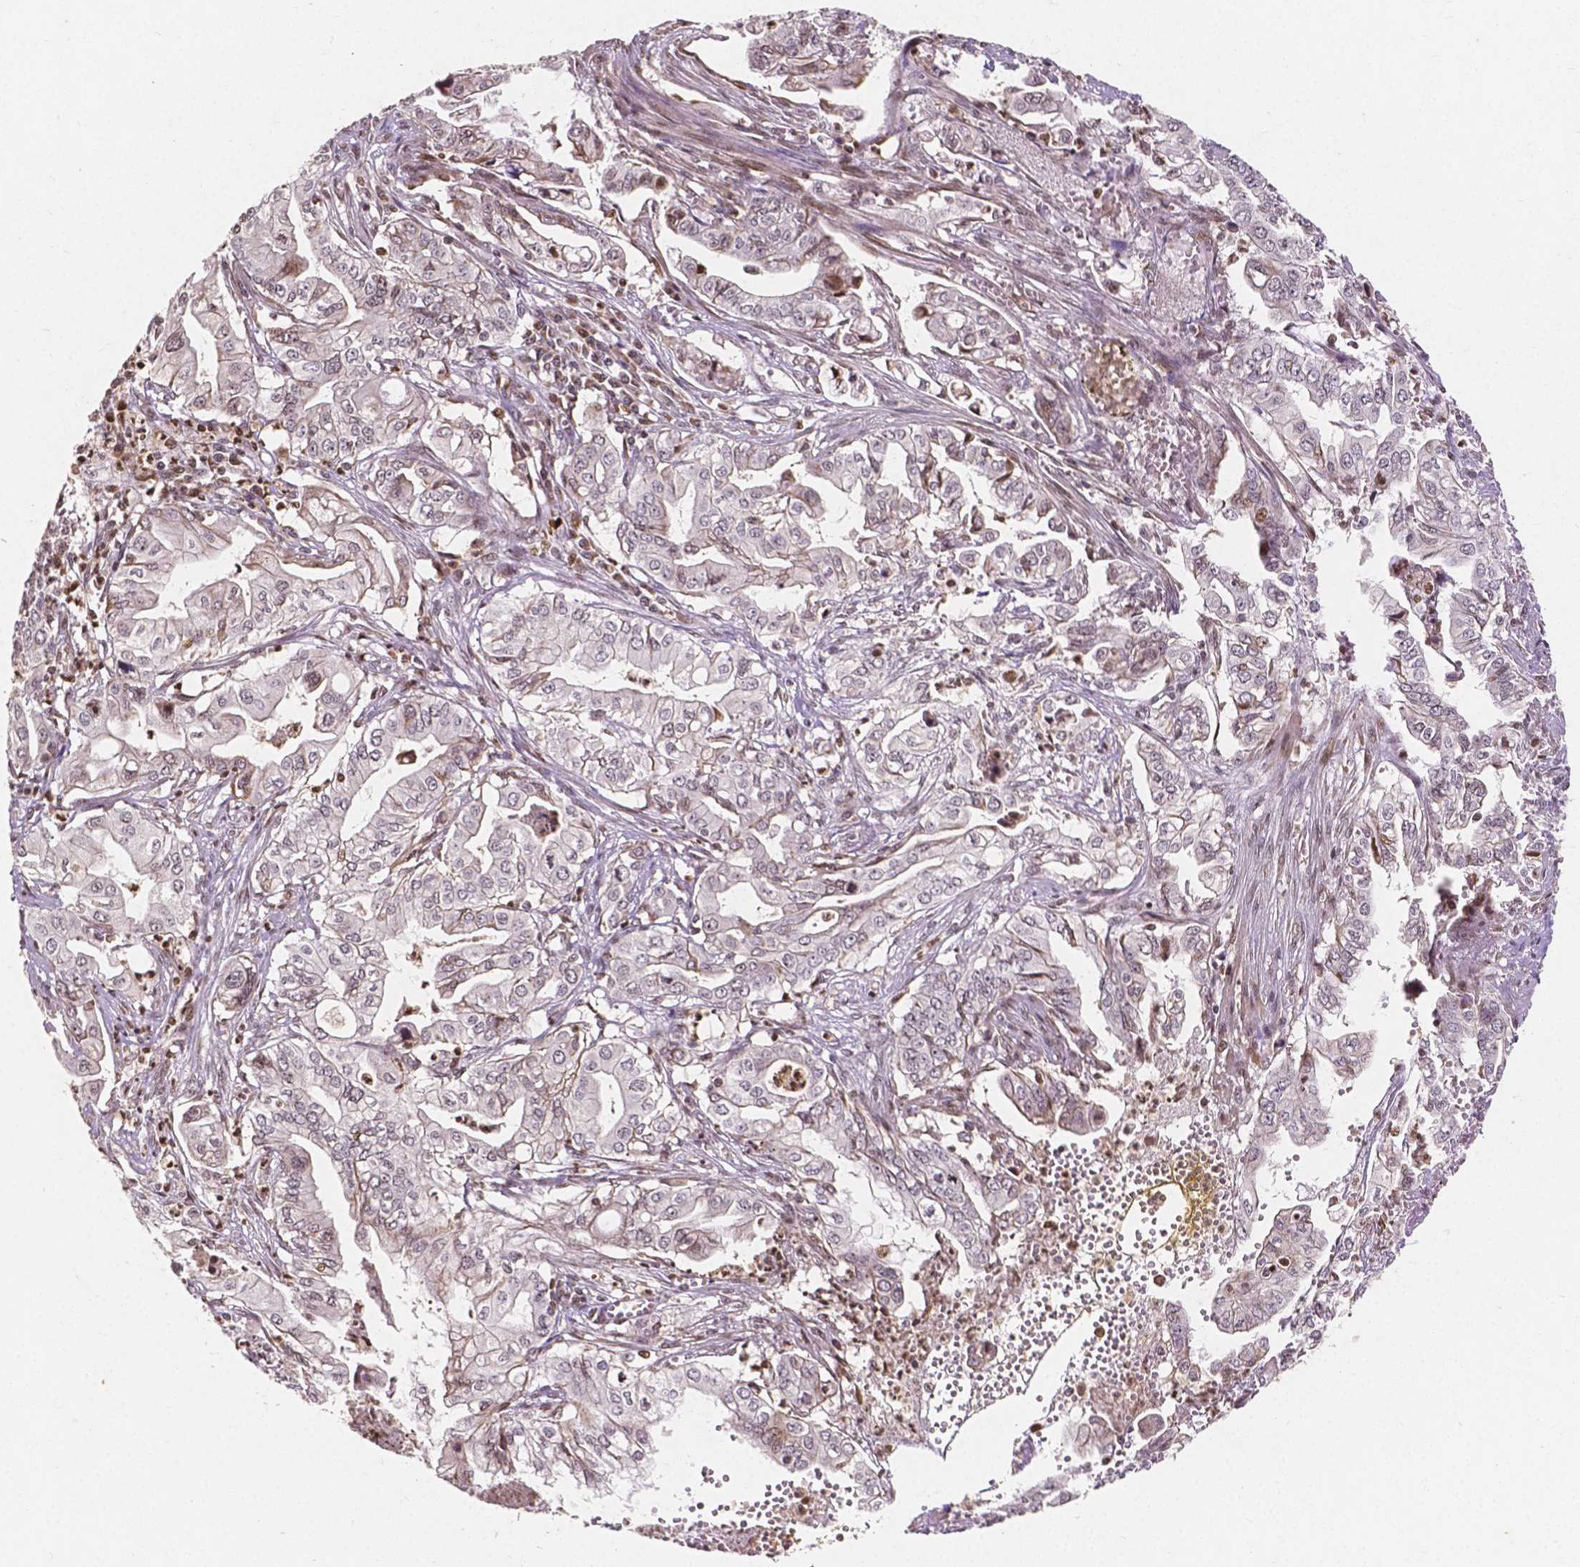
{"staining": {"intensity": "negative", "quantity": "none", "location": "none"}, "tissue": "pancreatic cancer", "cell_type": "Tumor cells", "image_type": "cancer", "snomed": [{"axis": "morphology", "description": "Adenocarcinoma, NOS"}, {"axis": "topography", "description": "Pancreas"}], "caption": "A photomicrograph of human pancreatic cancer is negative for staining in tumor cells.", "gene": "PTPN18", "patient": {"sex": "male", "age": 68}}